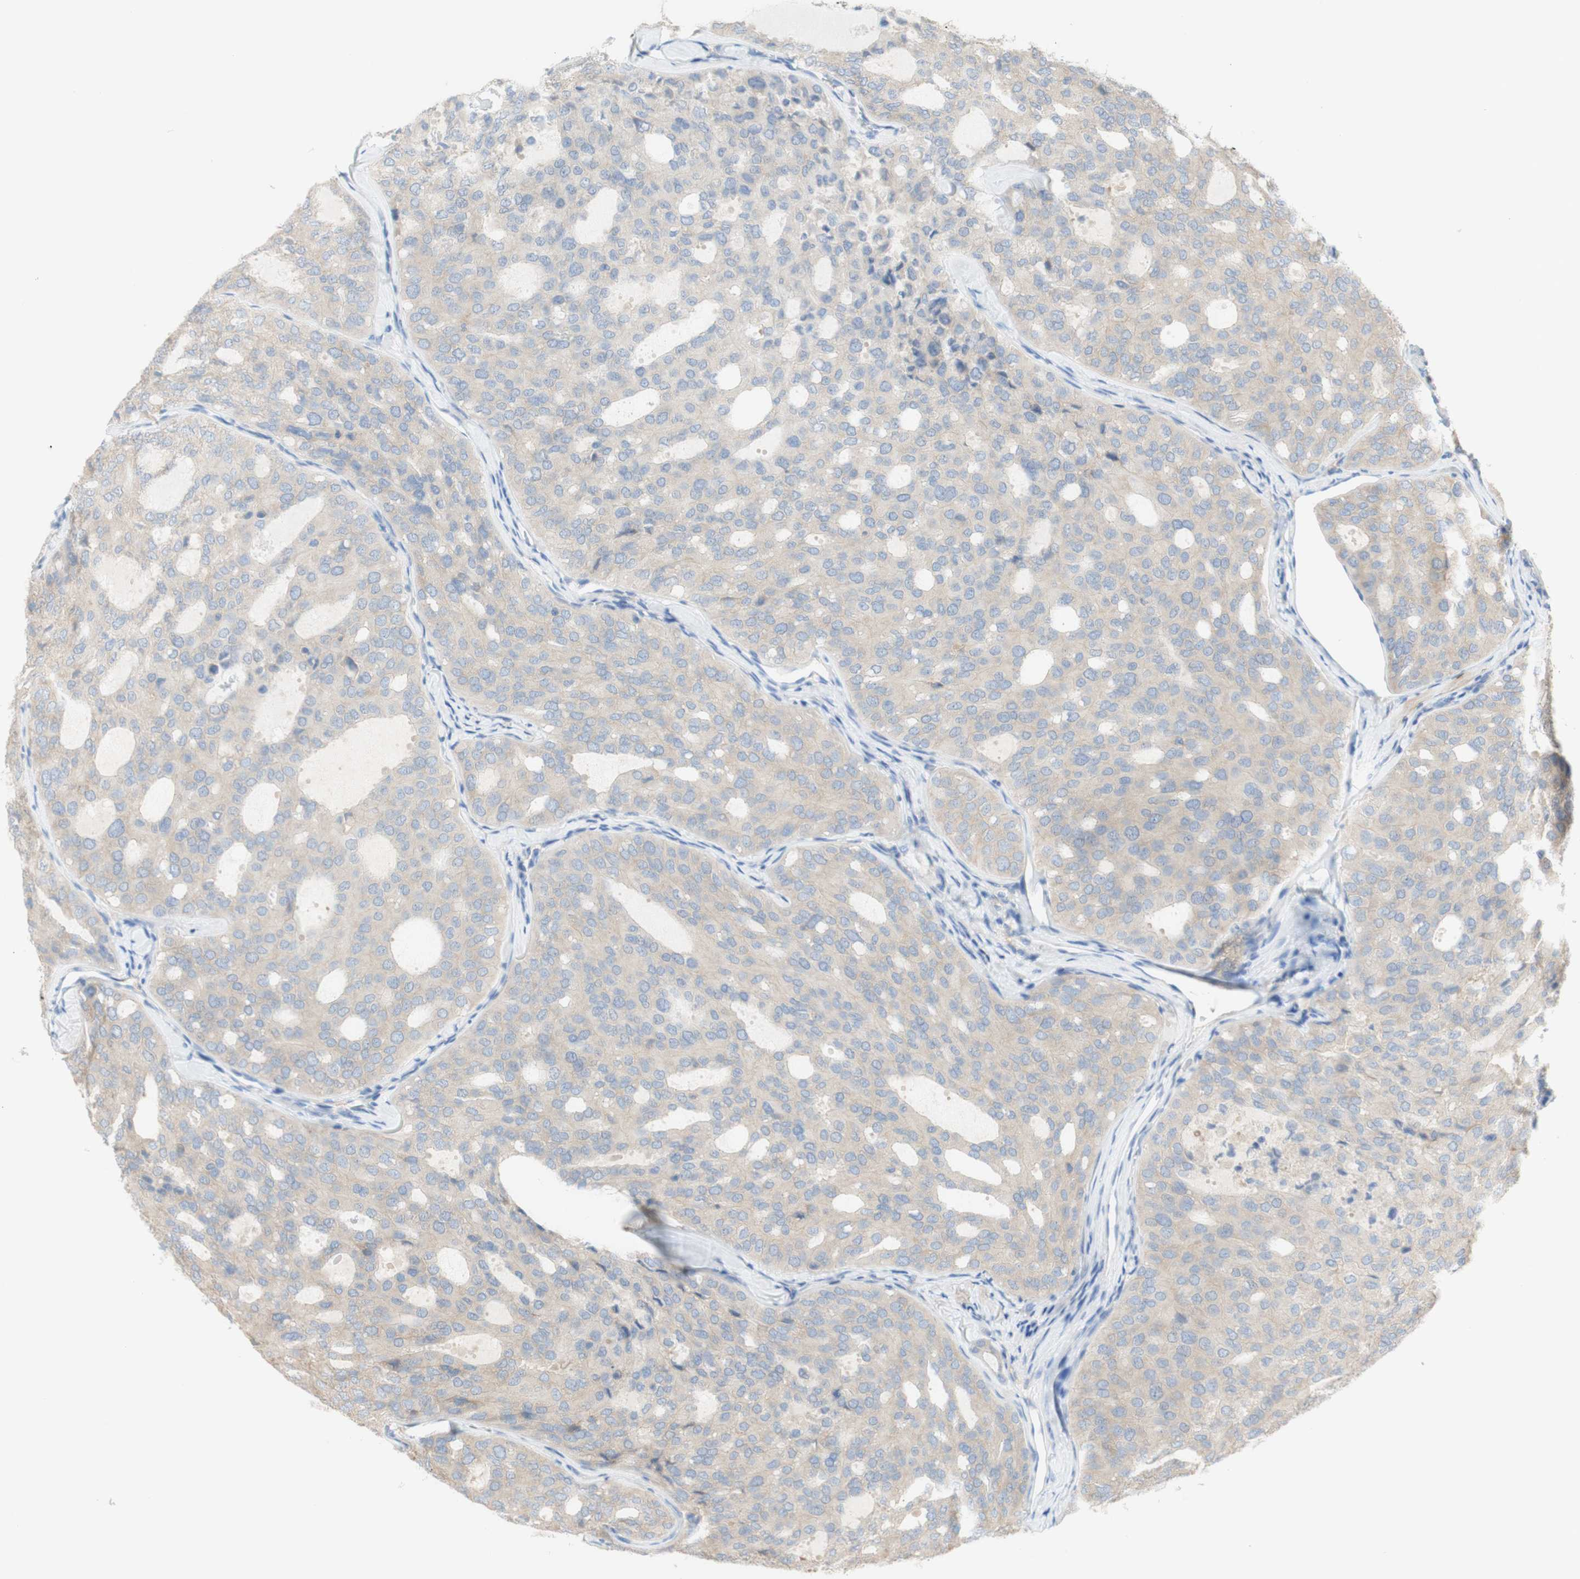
{"staining": {"intensity": "weak", "quantity": ">75%", "location": "cytoplasmic/membranous"}, "tissue": "thyroid cancer", "cell_type": "Tumor cells", "image_type": "cancer", "snomed": [{"axis": "morphology", "description": "Follicular adenoma carcinoma, NOS"}, {"axis": "topography", "description": "Thyroid gland"}], "caption": "The immunohistochemical stain shows weak cytoplasmic/membranous positivity in tumor cells of thyroid cancer (follicular adenoma carcinoma) tissue.", "gene": "ATP2B1", "patient": {"sex": "male", "age": 75}}